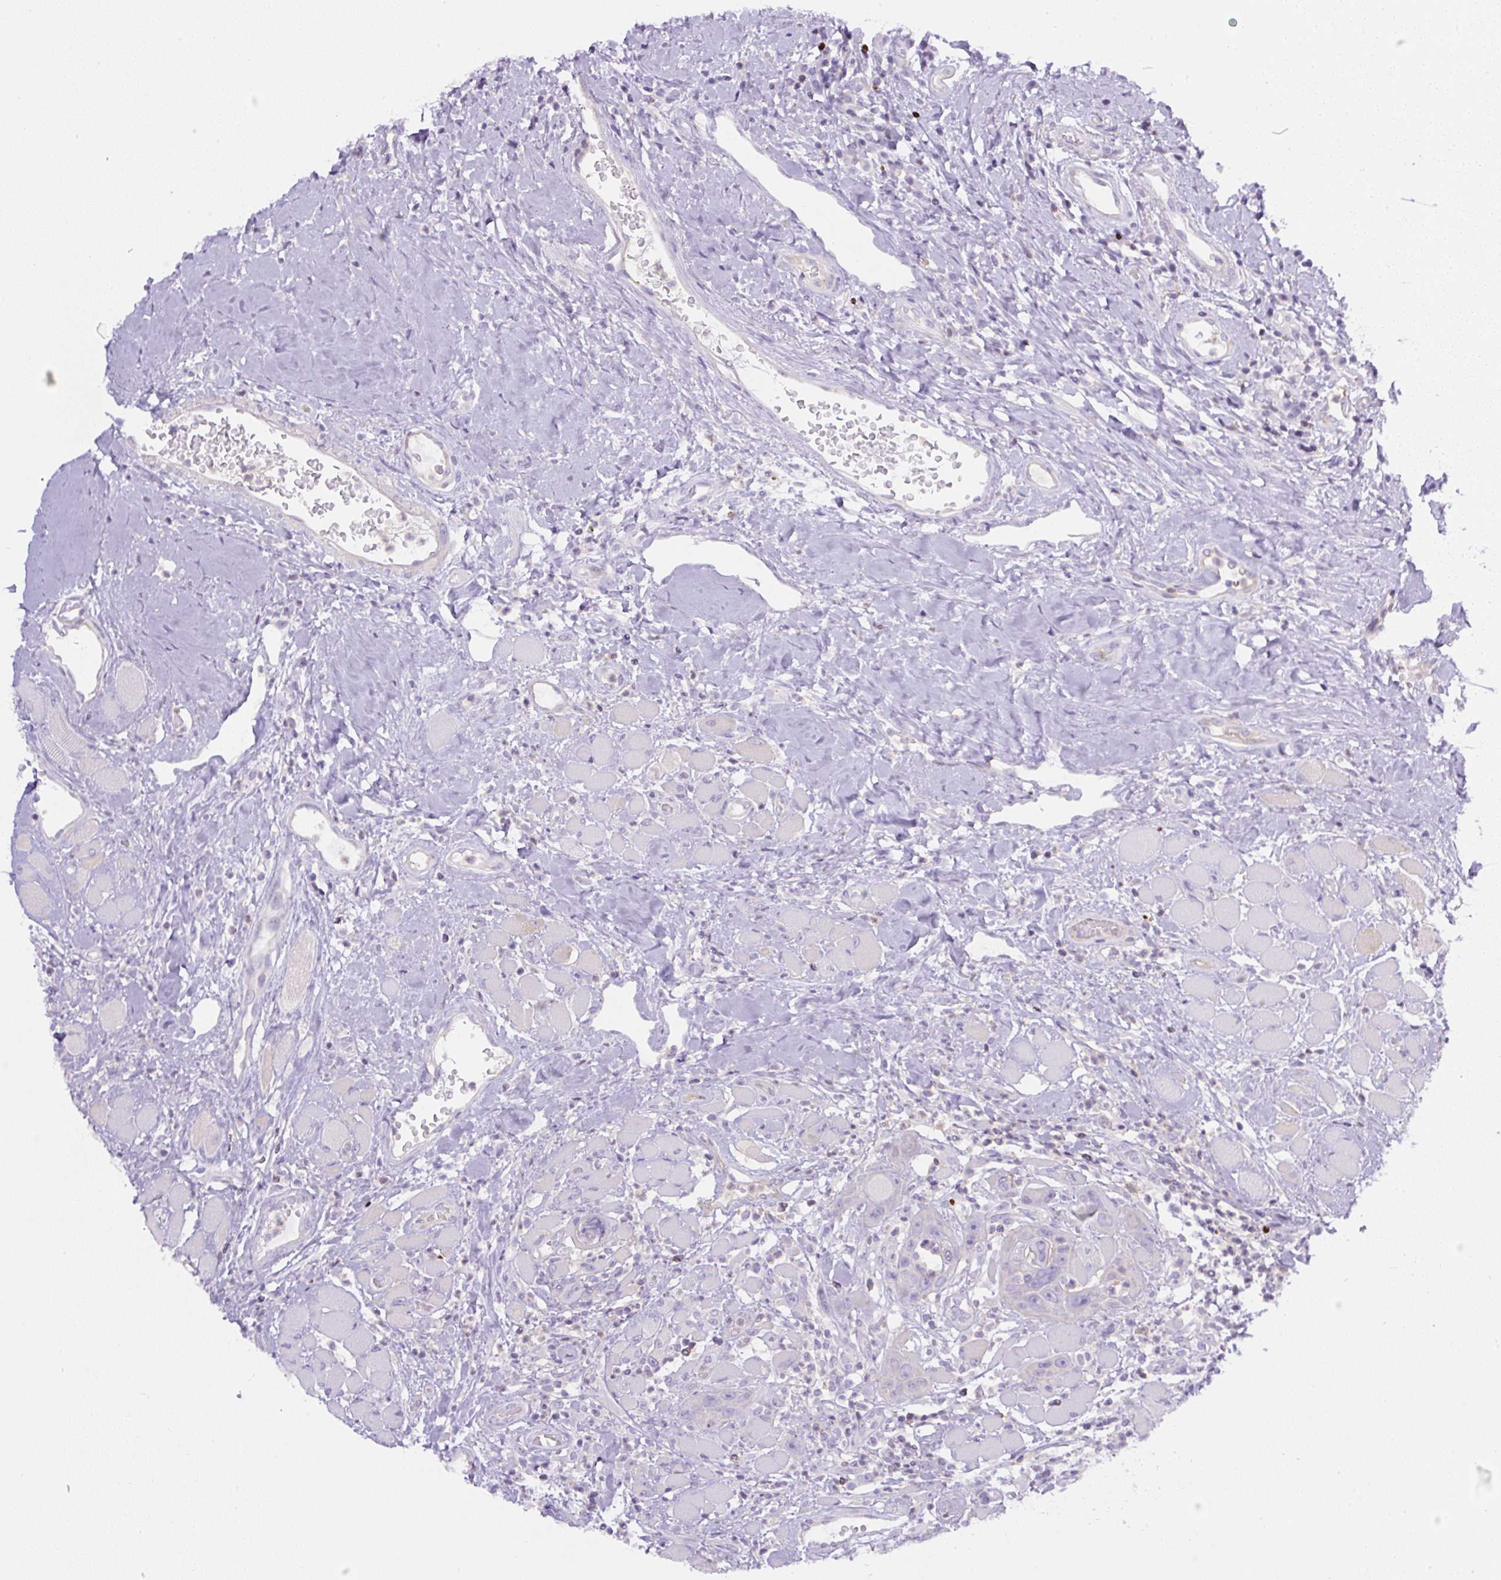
{"staining": {"intensity": "negative", "quantity": "none", "location": "none"}, "tissue": "head and neck cancer", "cell_type": "Tumor cells", "image_type": "cancer", "snomed": [{"axis": "morphology", "description": "Squamous cell carcinoma, NOS"}, {"axis": "topography", "description": "Head-Neck"}], "caption": "Immunohistochemistry (IHC) image of neoplastic tissue: human head and neck cancer stained with DAB displays no significant protein expression in tumor cells.", "gene": "PIP5KL1", "patient": {"sex": "female", "age": 59}}